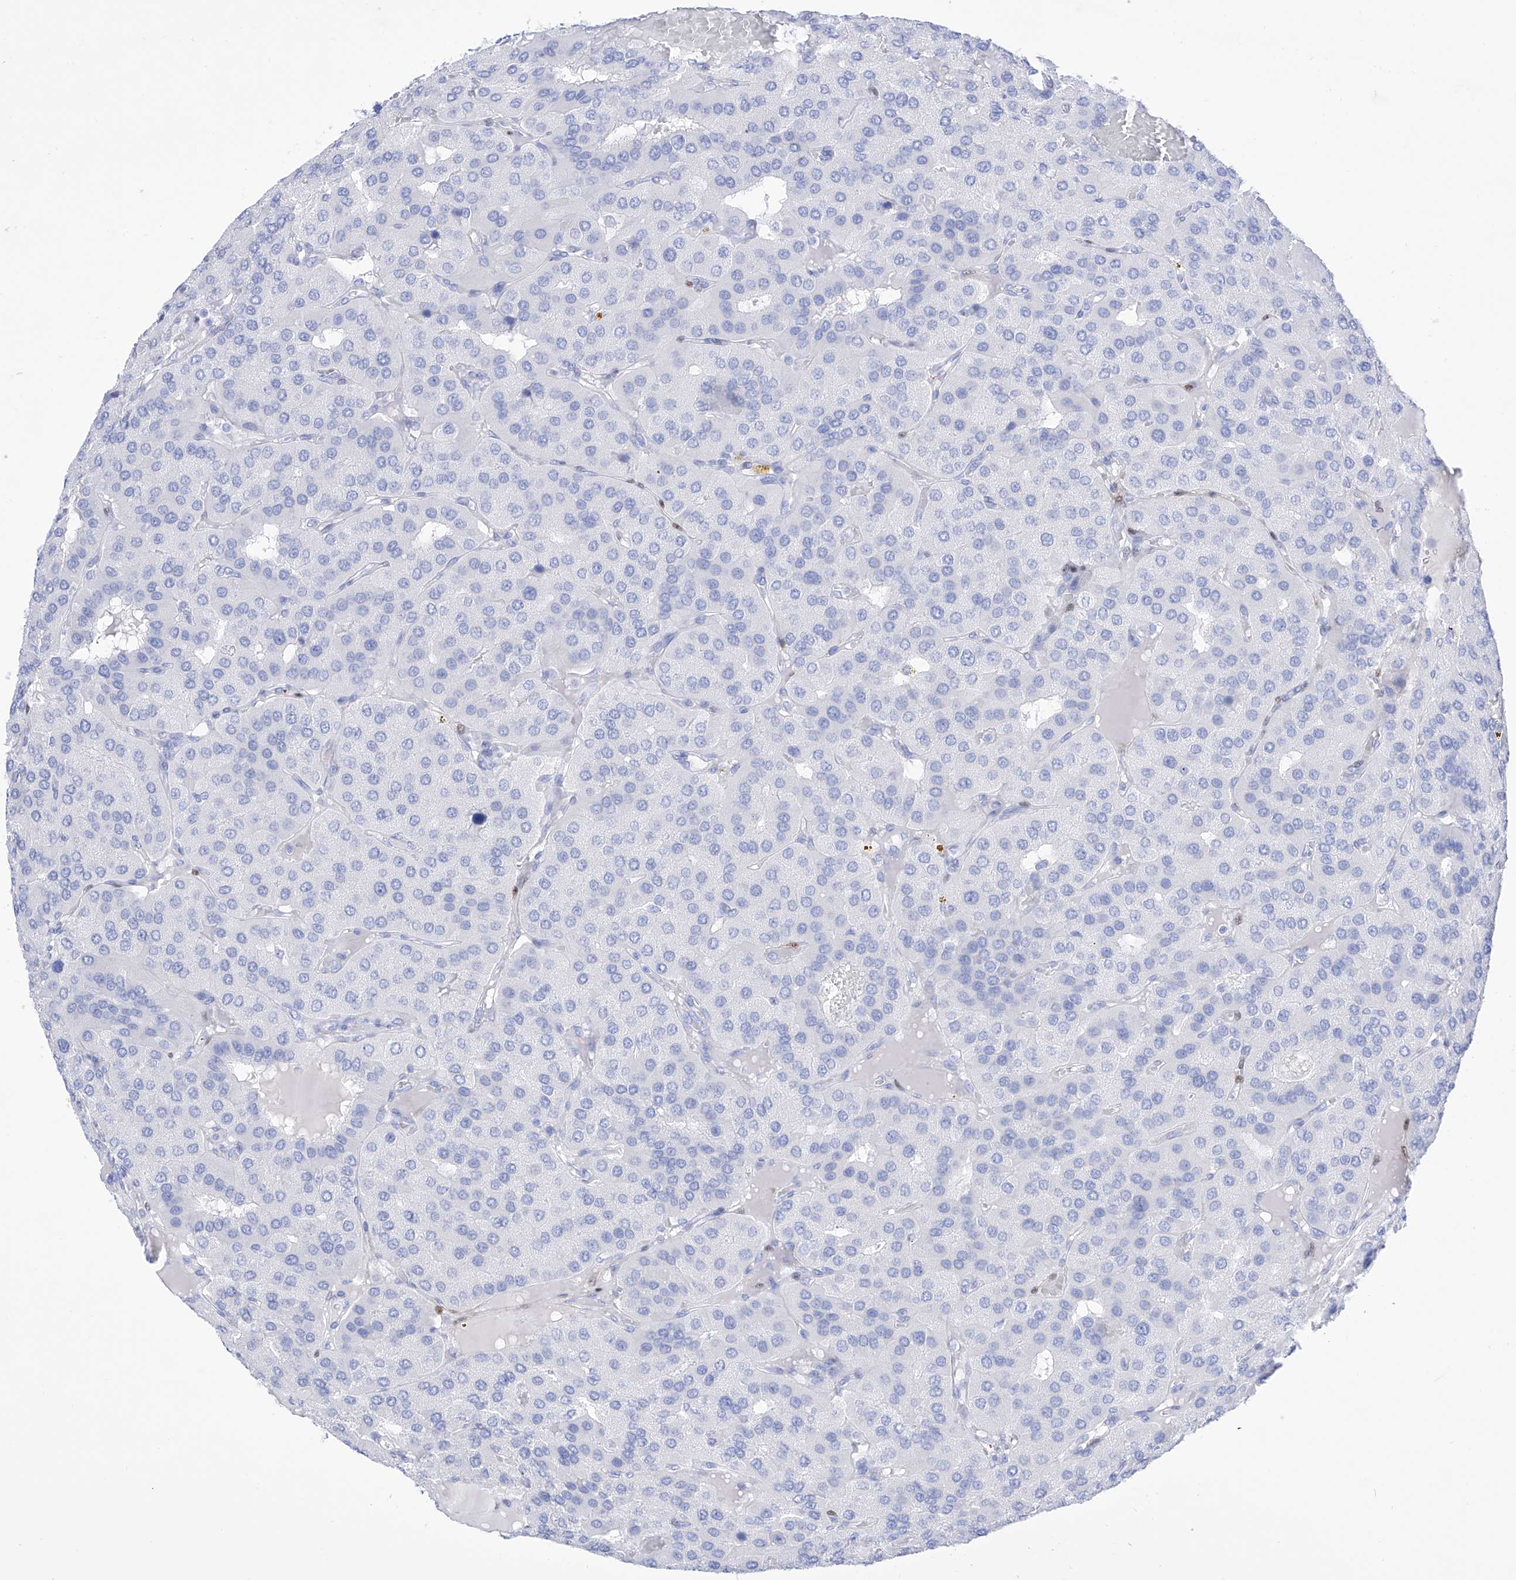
{"staining": {"intensity": "negative", "quantity": "none", "location": "none"}, "tissue": "parathyroid gland", "cell_type": "Glandular cells", "image_type": "normal", "snomed": [{"axis": "morphology", "description": "Normal tissue, NOS"}, {"axis": "morphology", "description": "Adenoma, NOS"}, {"axis": "topography", "description": "Parathyroid gland"}], "caption": "Benign parathyroid gland was stained to show a protein in brown. There is no significant expression in glandular cells.", "gene": "TRPC7", "patient": {"sex": "female", "age": 86}}